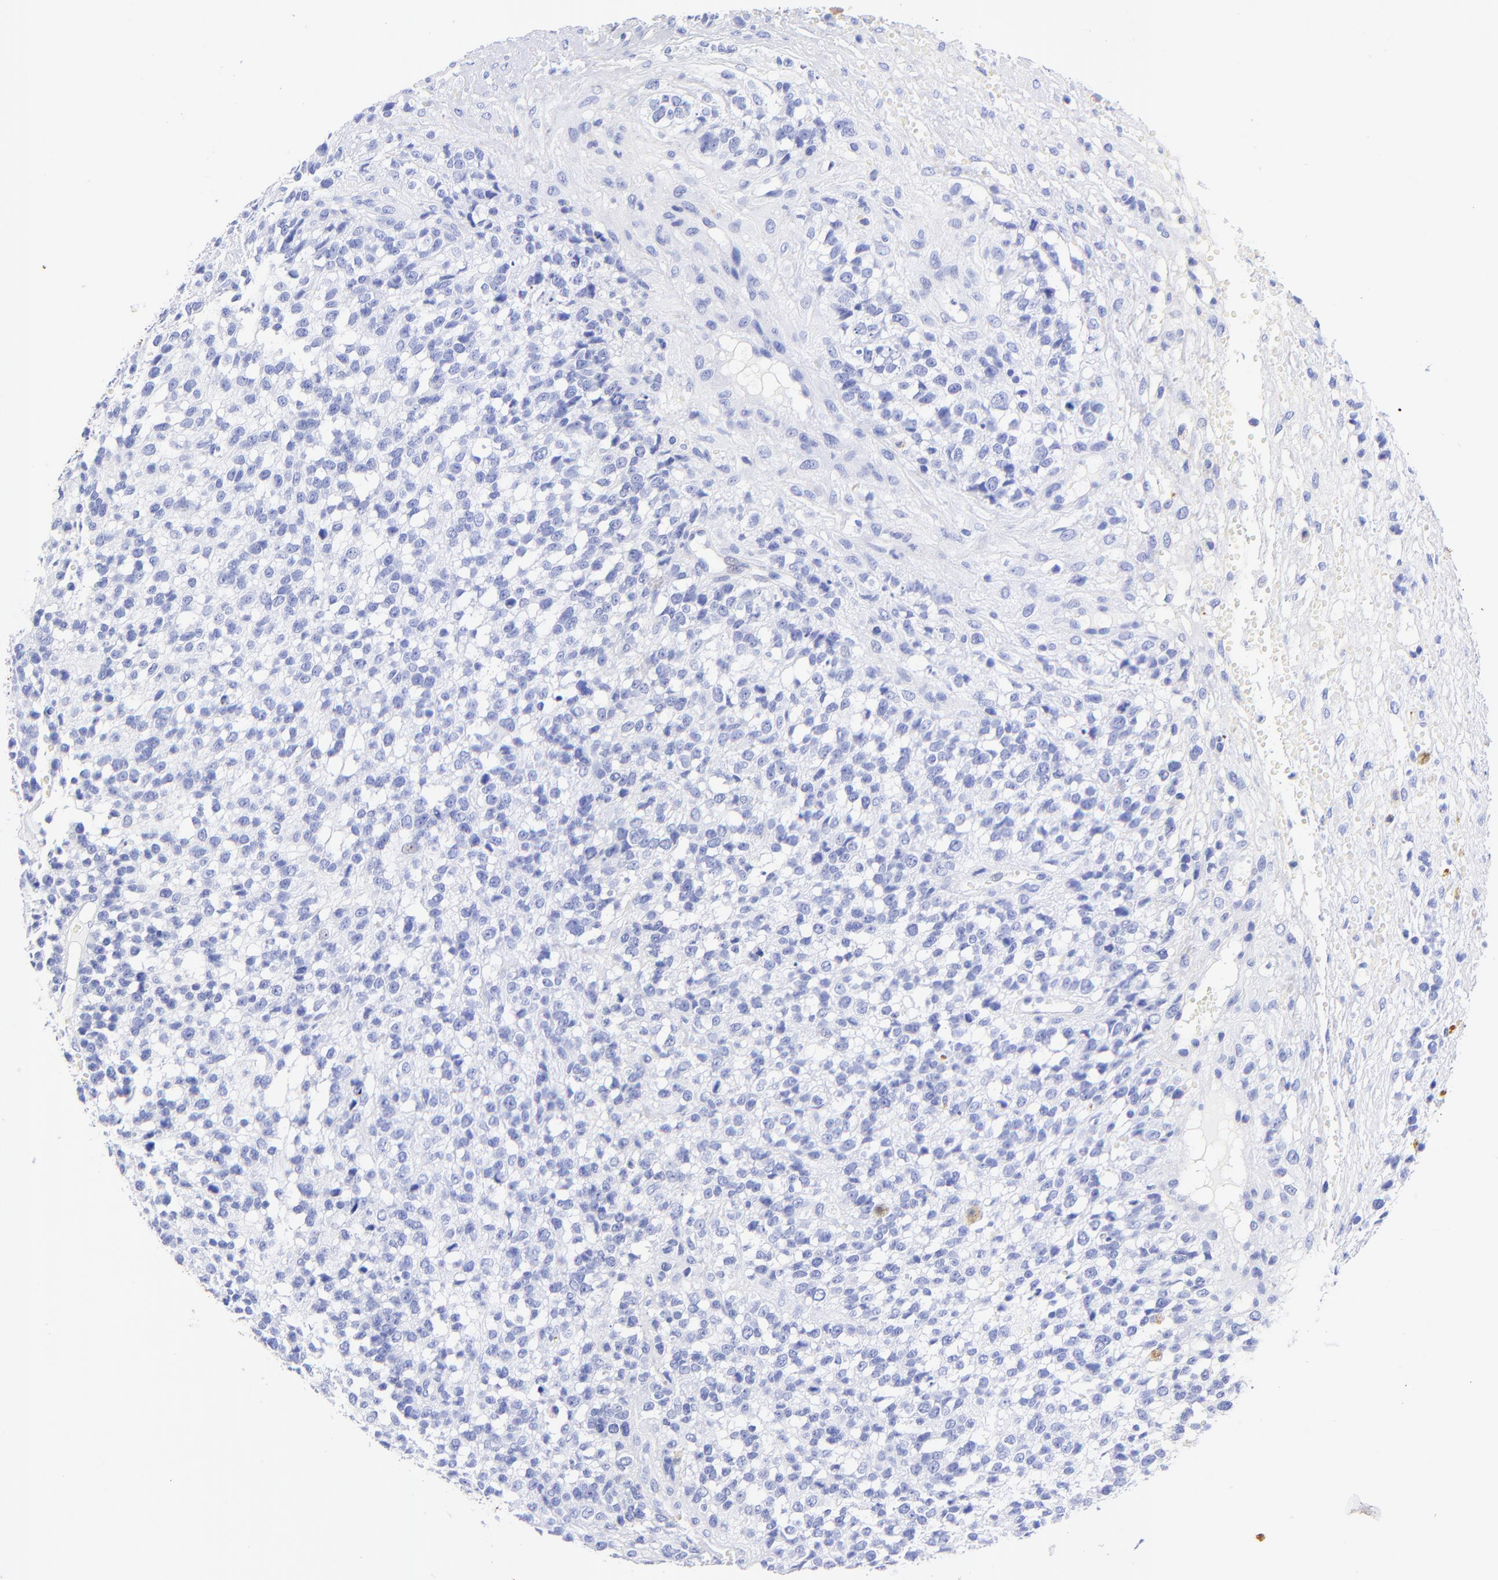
{"staining": {"intensity": "negative", "quantity": "none", "location": "none"}, "tissue": "glioma", "cell_type": "Tumor cells", "image_type": "cancer", "snomed": [{"axis": "morphology", "description": "Glioma, malignant, High grade"}, {"axis": "topography", "description": "Brain"}], "caption": "Immunohistochemical staining of glioma reveals no significant expression in tumor cells.", "gene": "KRT19", "patient": {"sex": "male", "age": 66}}